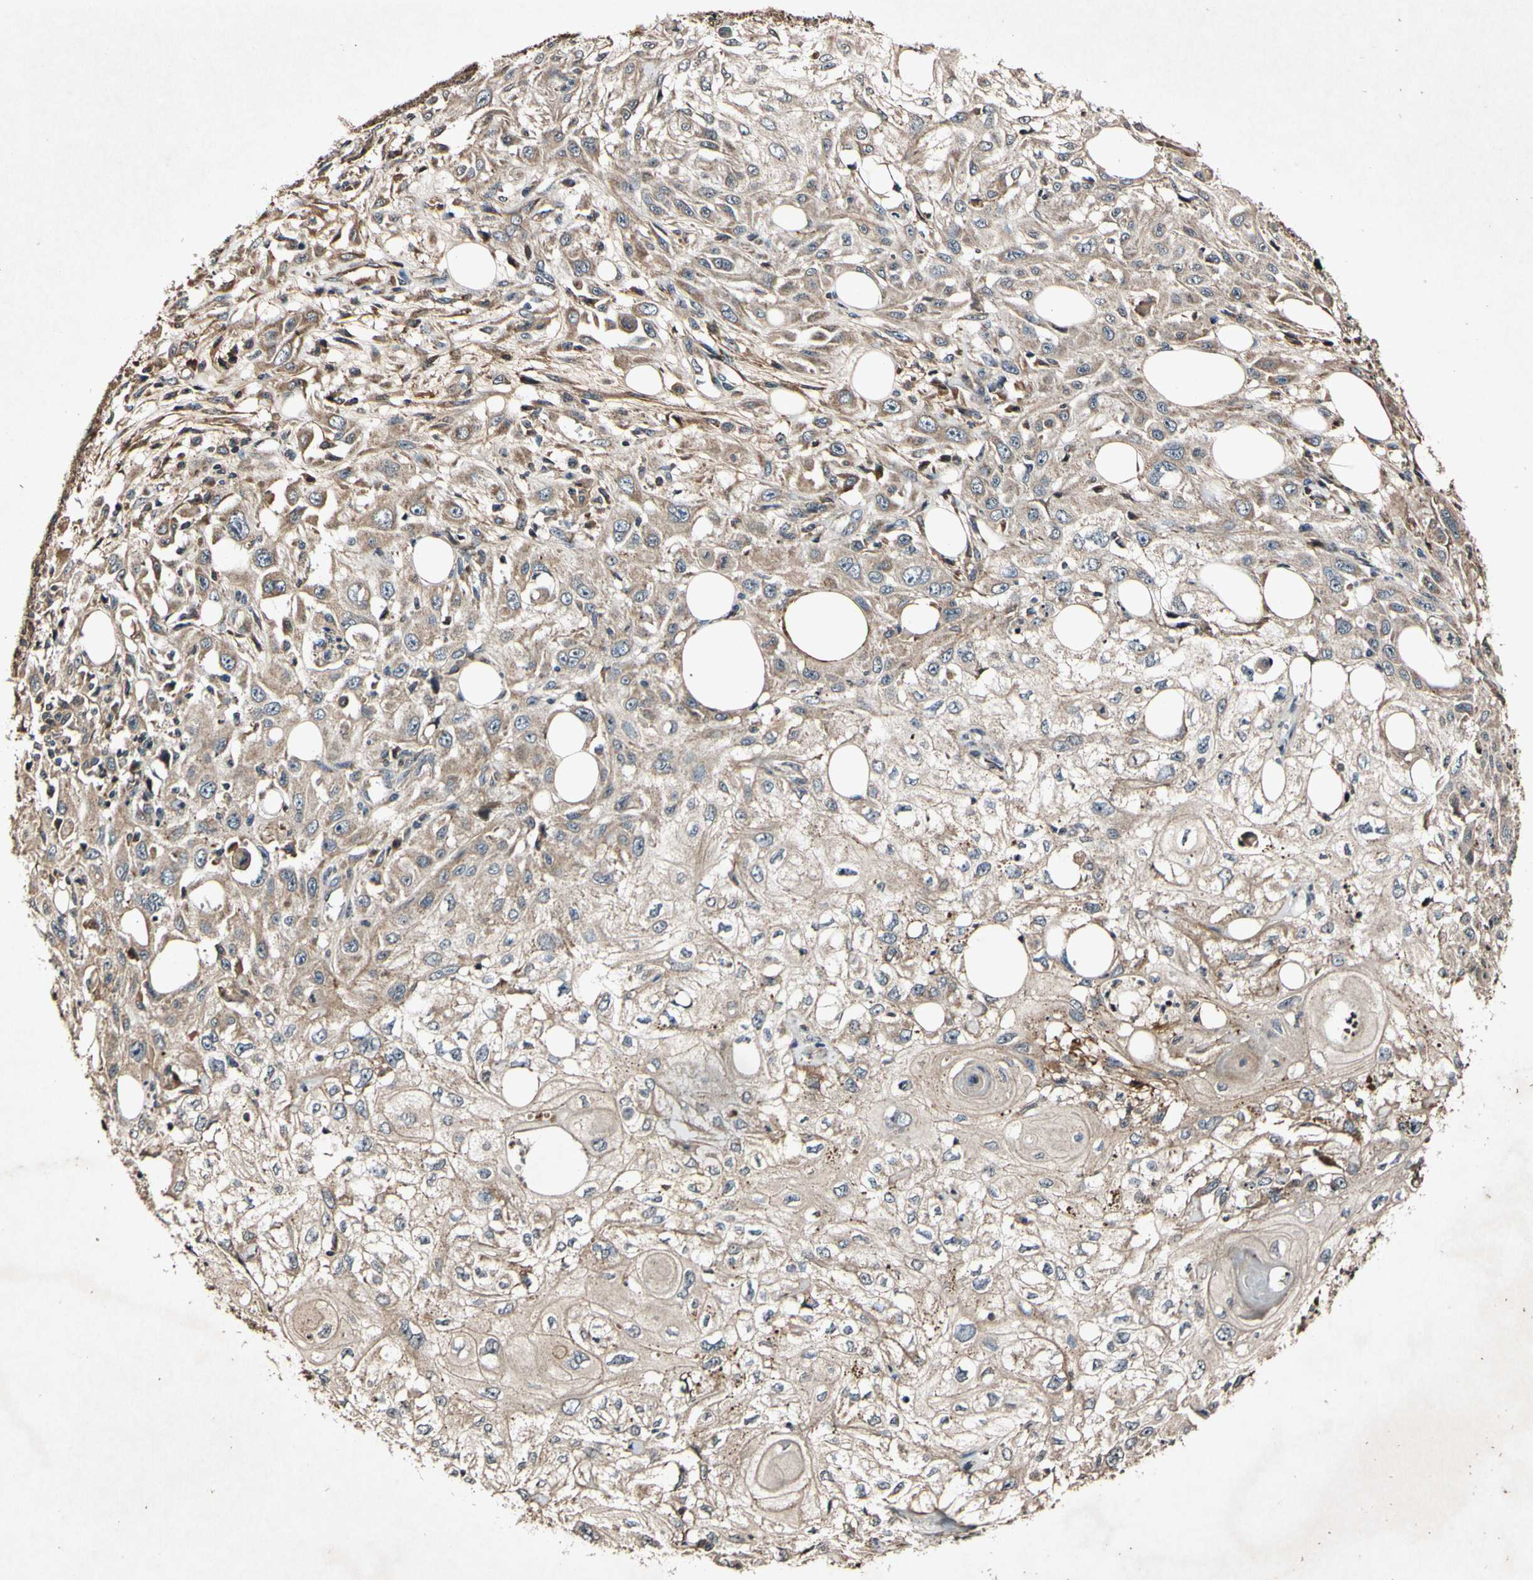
{"staining": {"intensity": "moderate", "quantity": ">75%", "location": "cytoplasmic/membranous"}, "tissue": "skin cancer", "cell_type": "Tumor cells", "image_type": "cancer", "snomed": [{"axis": "morphology", "description": "Squamous cell carcinoma, NOS"}, {"axis": "topography", "description": "Skin"}], "caption": "Skin cancer tissue displays moderate cytoplasmic/membranous staining in approximately >75% of tumor cells Immunohistochemistry stains the protein in brown and the nuclei are stained blue.", "gene": "PLAT", "patient": {"sex": "male", "age": 75}}